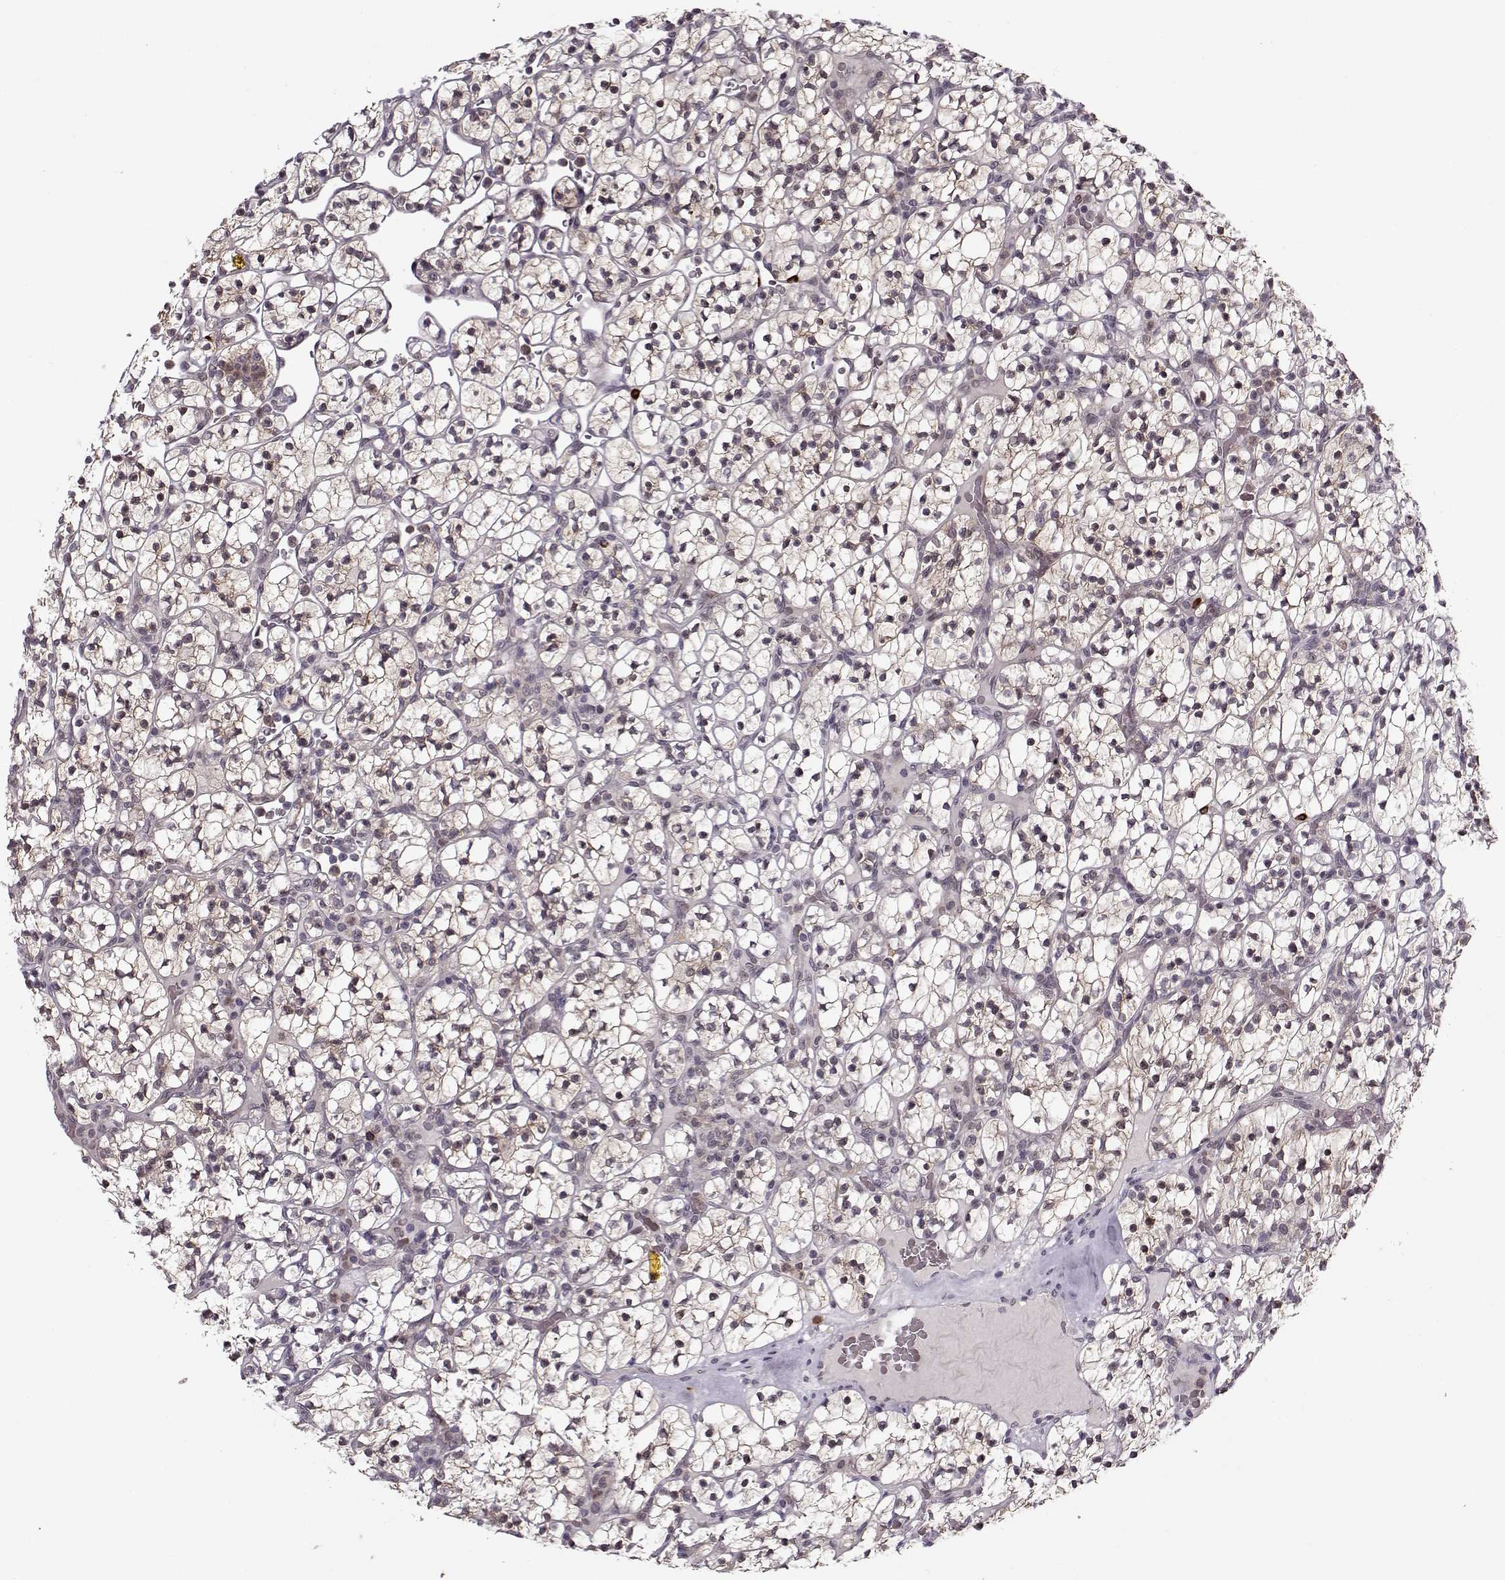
{"staining": {"intensity": "moderate", "quantity": "<25%", "location": "cytoplasmic/membranous"}, "tissue": "renal cancer", "cell_type": "Tumor cells", "image_type": "cancer", "snomed": [{"axis": "morphology", "description": "Adenocarcinoma, NOS"}, {"axis": "topography", "description": "Kidney"}], "caption": "Immunohistochemistry (IHC) photomicrograph of neoplastic tissue: human renal adenocarcinoma stained using IHC shows low levels of moderate protein expression localized specifically in the cytoplasmic/membranous of tumor cells, appearing as a cytoplasmic/membranous brown color.", "gene": "DENND4B", "patient": {"sex": "female", "age": 89}}